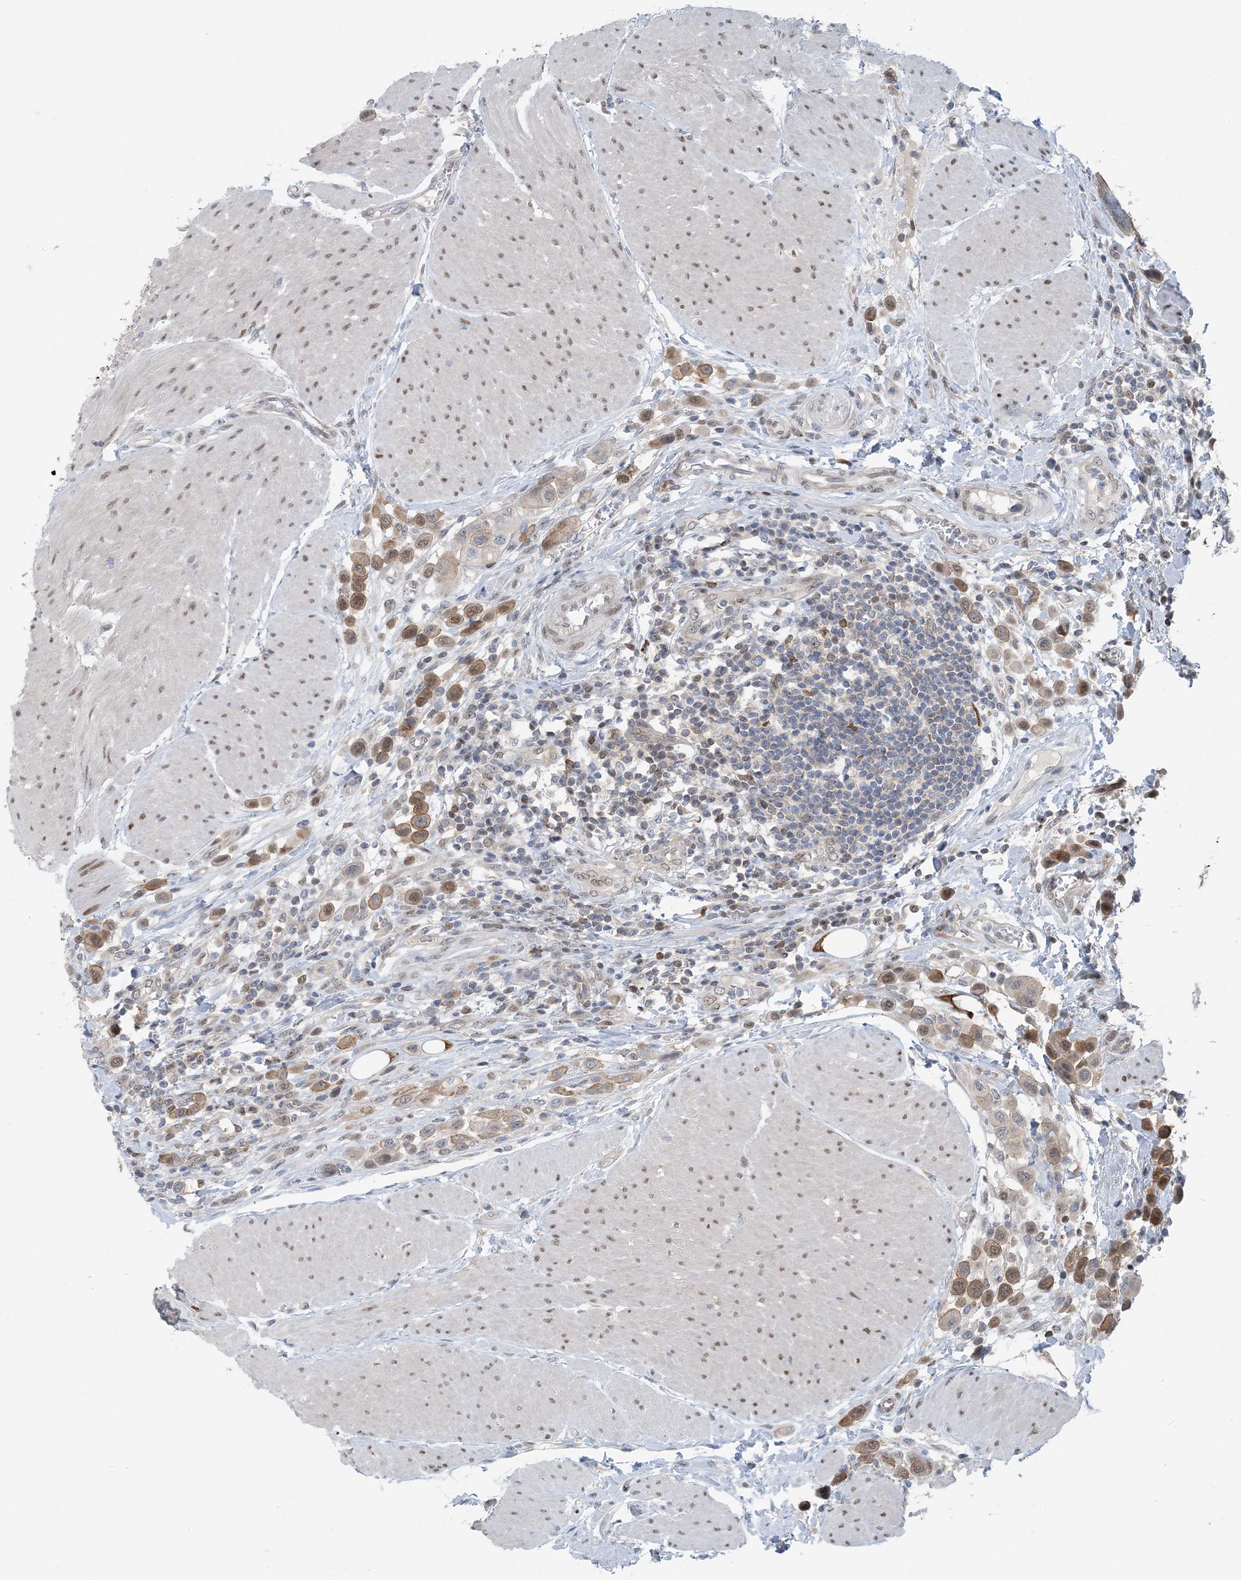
{"staining": {"intensity": "moderate", "quantity": ">75%", "location": "nuclear"}, "tissue": "urothelial cancer", "cell_type": "Tumor cells", "image_type": "cancer", "snomed": [{"axis": "morphology", "description": "Urothelial carcinoma, High grade"}, {"axis": "topography", "description": "Urinary bladder"}], "caption": "The image shows a brown stain indicating the presence of a protein in the nuclear of tumor cells in urothelial carcinoma (high-grade).", "gene": "ZC3H12A", "patient": {"sex": "male", "age": 50}}